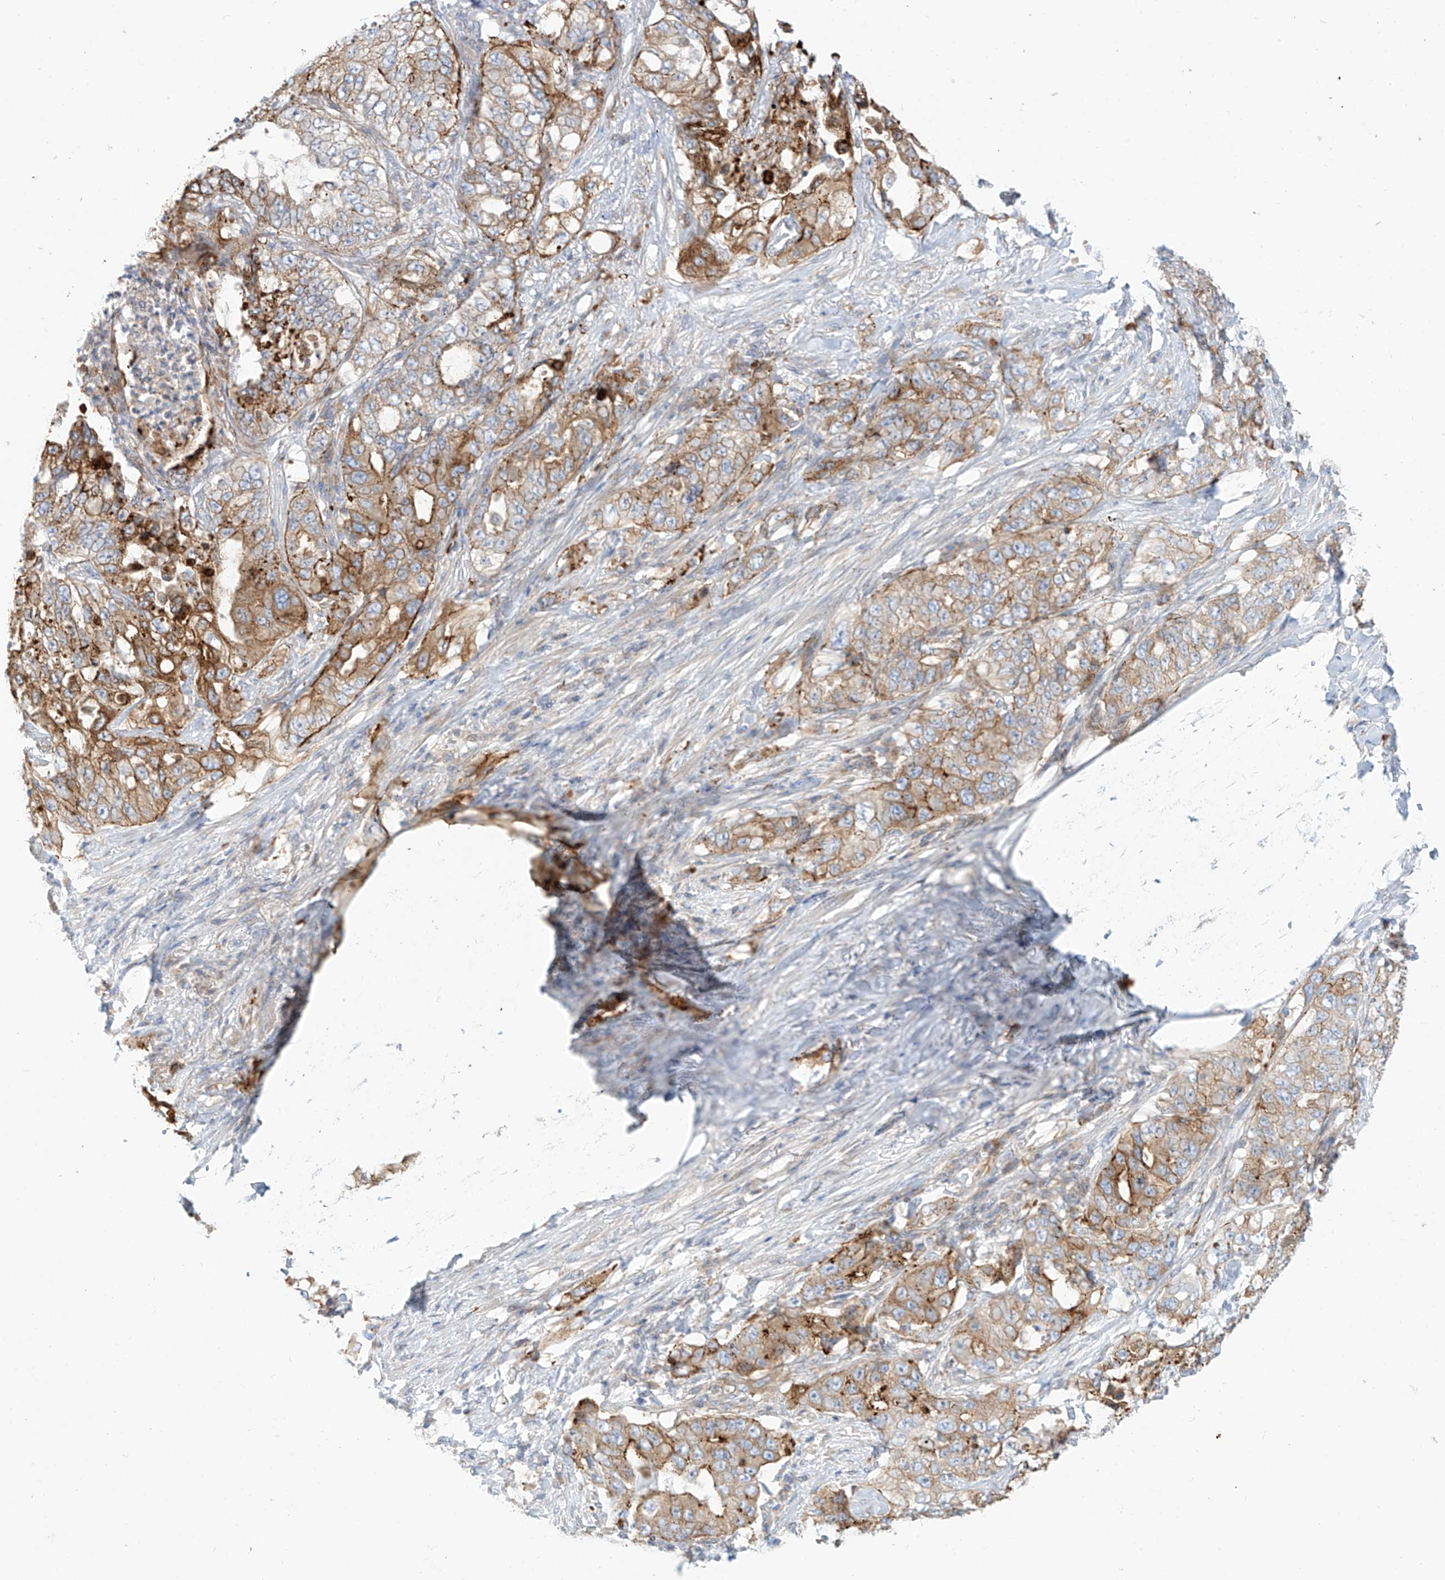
{"staining": {"intensity": "moderate", "quantity": ">75%", "location": "cytoplasmic/membranous"}, "tissue": "lung cancer", "cell_type": "Tumor cells", "image_type": "cancer", "snomed": [{"axis": "morphology", "description": "Adenocarcinoma, NOS"}, {"axis": "topography", "description": "Lung"}], "caption": "Brown immunohistochemical staining in lung adenocarcinoma exhibits moderate cytoplasmic/membranous staining in approximately >75% of tumor cells.", "gene": "PCYOX1", "patient": {"sex": "female", "age": 51}}